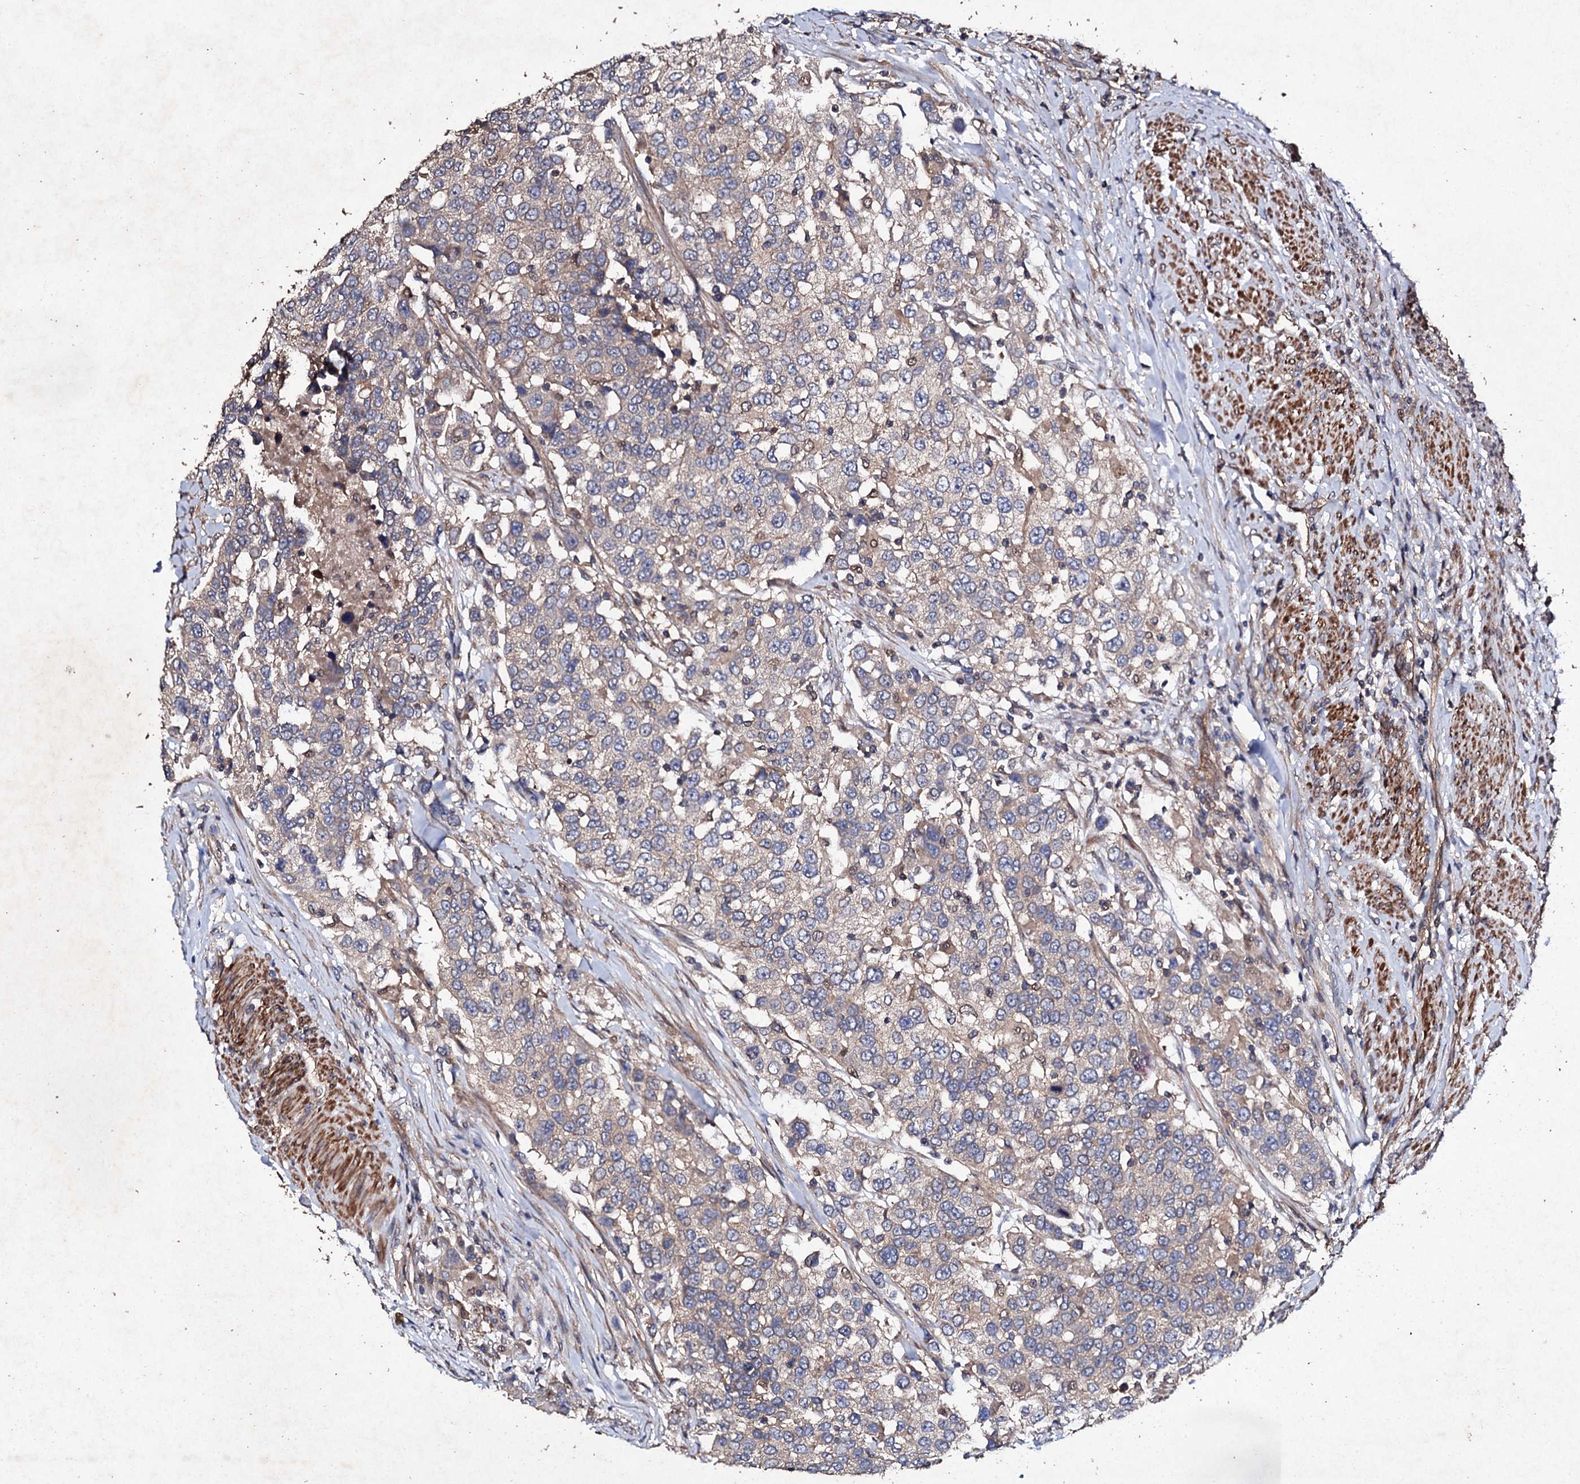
{"staining": {"intensity": "weak", "quantity": ">75%", "location": "cytoplasmic/membranous"}, "tissue": "urothelial cancer", "cell_type": "Tumor cells", "image_type": "cancer", "snomed": [{"axis": "morphology", "description": "Urothelial carcinoma, High grade"}, {"axis": "topography", "description": "Urinary bladder"}], "caption": "A brown stain shows weak cytoplasmic/membranous staining of a protein in human urothelial carcinoma (high-grade) tumor cells. Nuclei are stained in blue.", "gene": "MOCOS", "patient": {"sex": "female", "age": 80}}